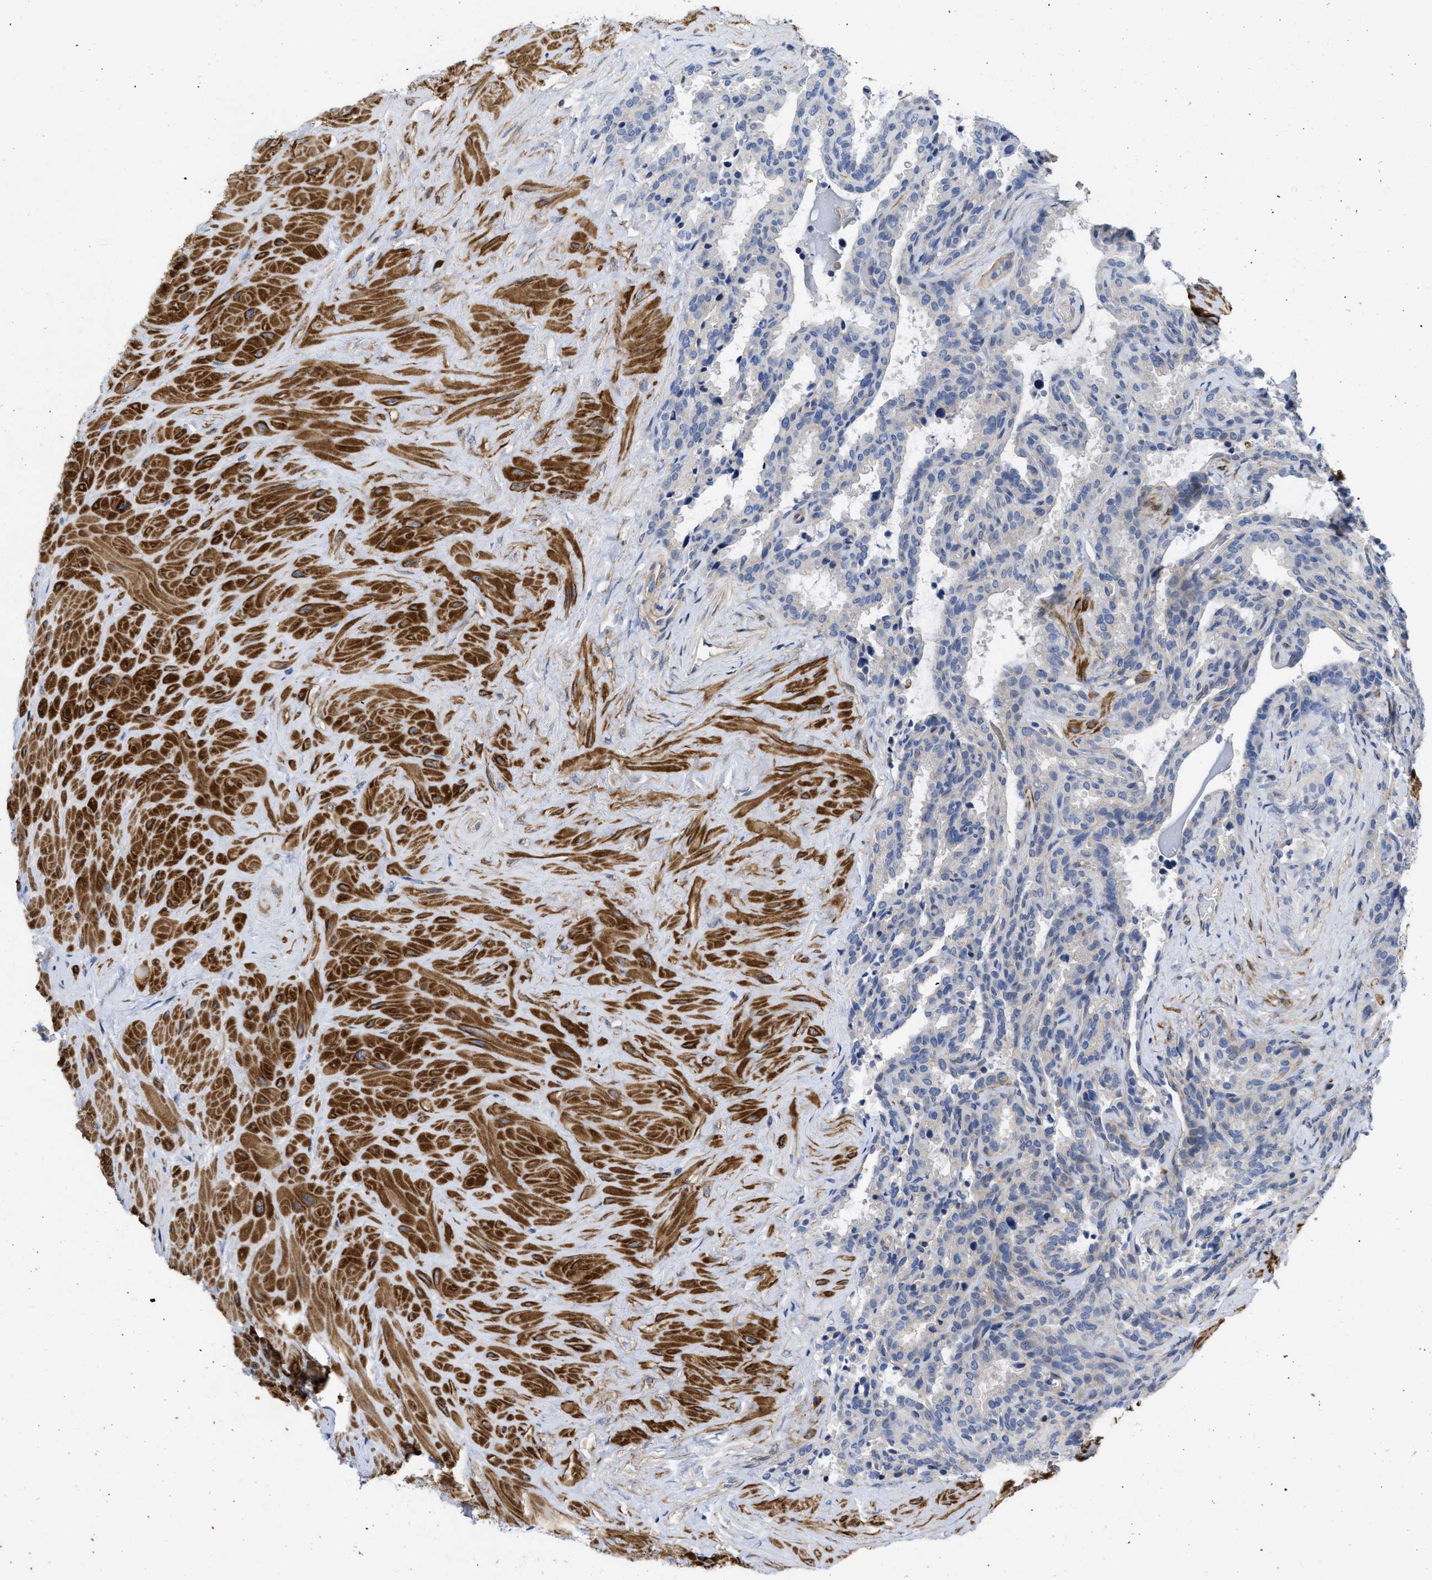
{"staining": {"intensity": "negative", "quantity": "none", "location": "none"}, "tissue": "seminal vesicle", "cell_type": "Glandular cells", "image_type": "normal", "snomed": [{"axis": "morphology", "description": "Normal tissue, NOS"}, {"axis": "topography", "description": "Seminal veicle"}], "caption": "A micrograph of seminal vesicle stained for a protein shows no brown staining in glandular cells.", "gene": "ARHGEF26", "patient": {"sex": "male", "age": 46}}